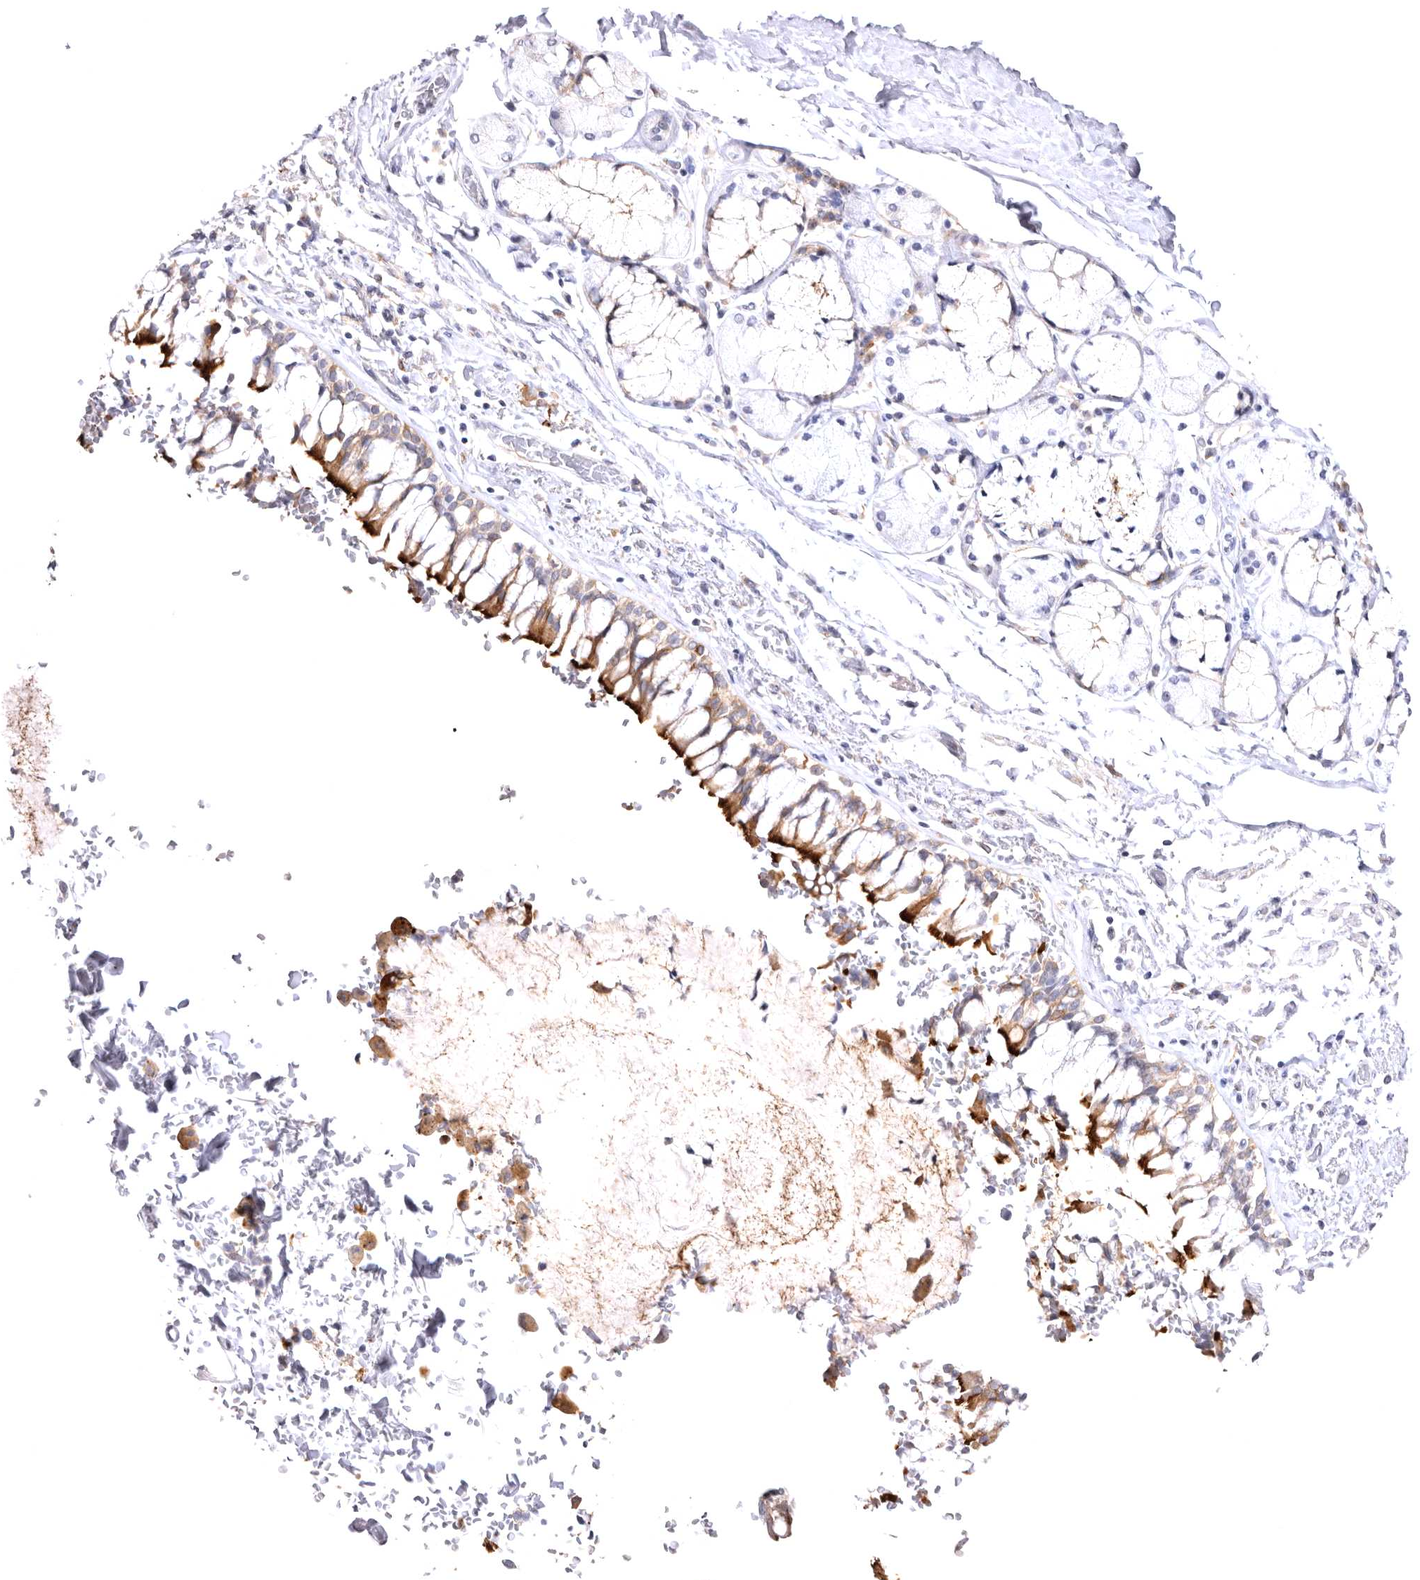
{"staining": {"intensity": "strong", "quantity": "25%-75%", "location": "cytoplasmic/membranous"}, "tissue": "bronchus", "cell_type": "Respiratory epithelial cells", "image_type": "normal", "snomed": [{"axis": "morphology", "description": "Normal tissue, NOS"}, {"axis": "morphology", "description": "Inflammation, NOS"}, {"axis": "topography", "description": "Cartilage tissue"}, {"axis": "topography", "description": "Bronchus"}, {"axis": "topography", "description": "Lung"}], "caption": "IHC of benign bronchus exhibits high levels of strong cytoplasmic/membranous positivity in about 25%-75% of respiratory epithelial cells. (DAB IHC with brightfield microscopy, high magnification).", "gene": "VPS45", "patient": {"sex": "female", "age": 64}}